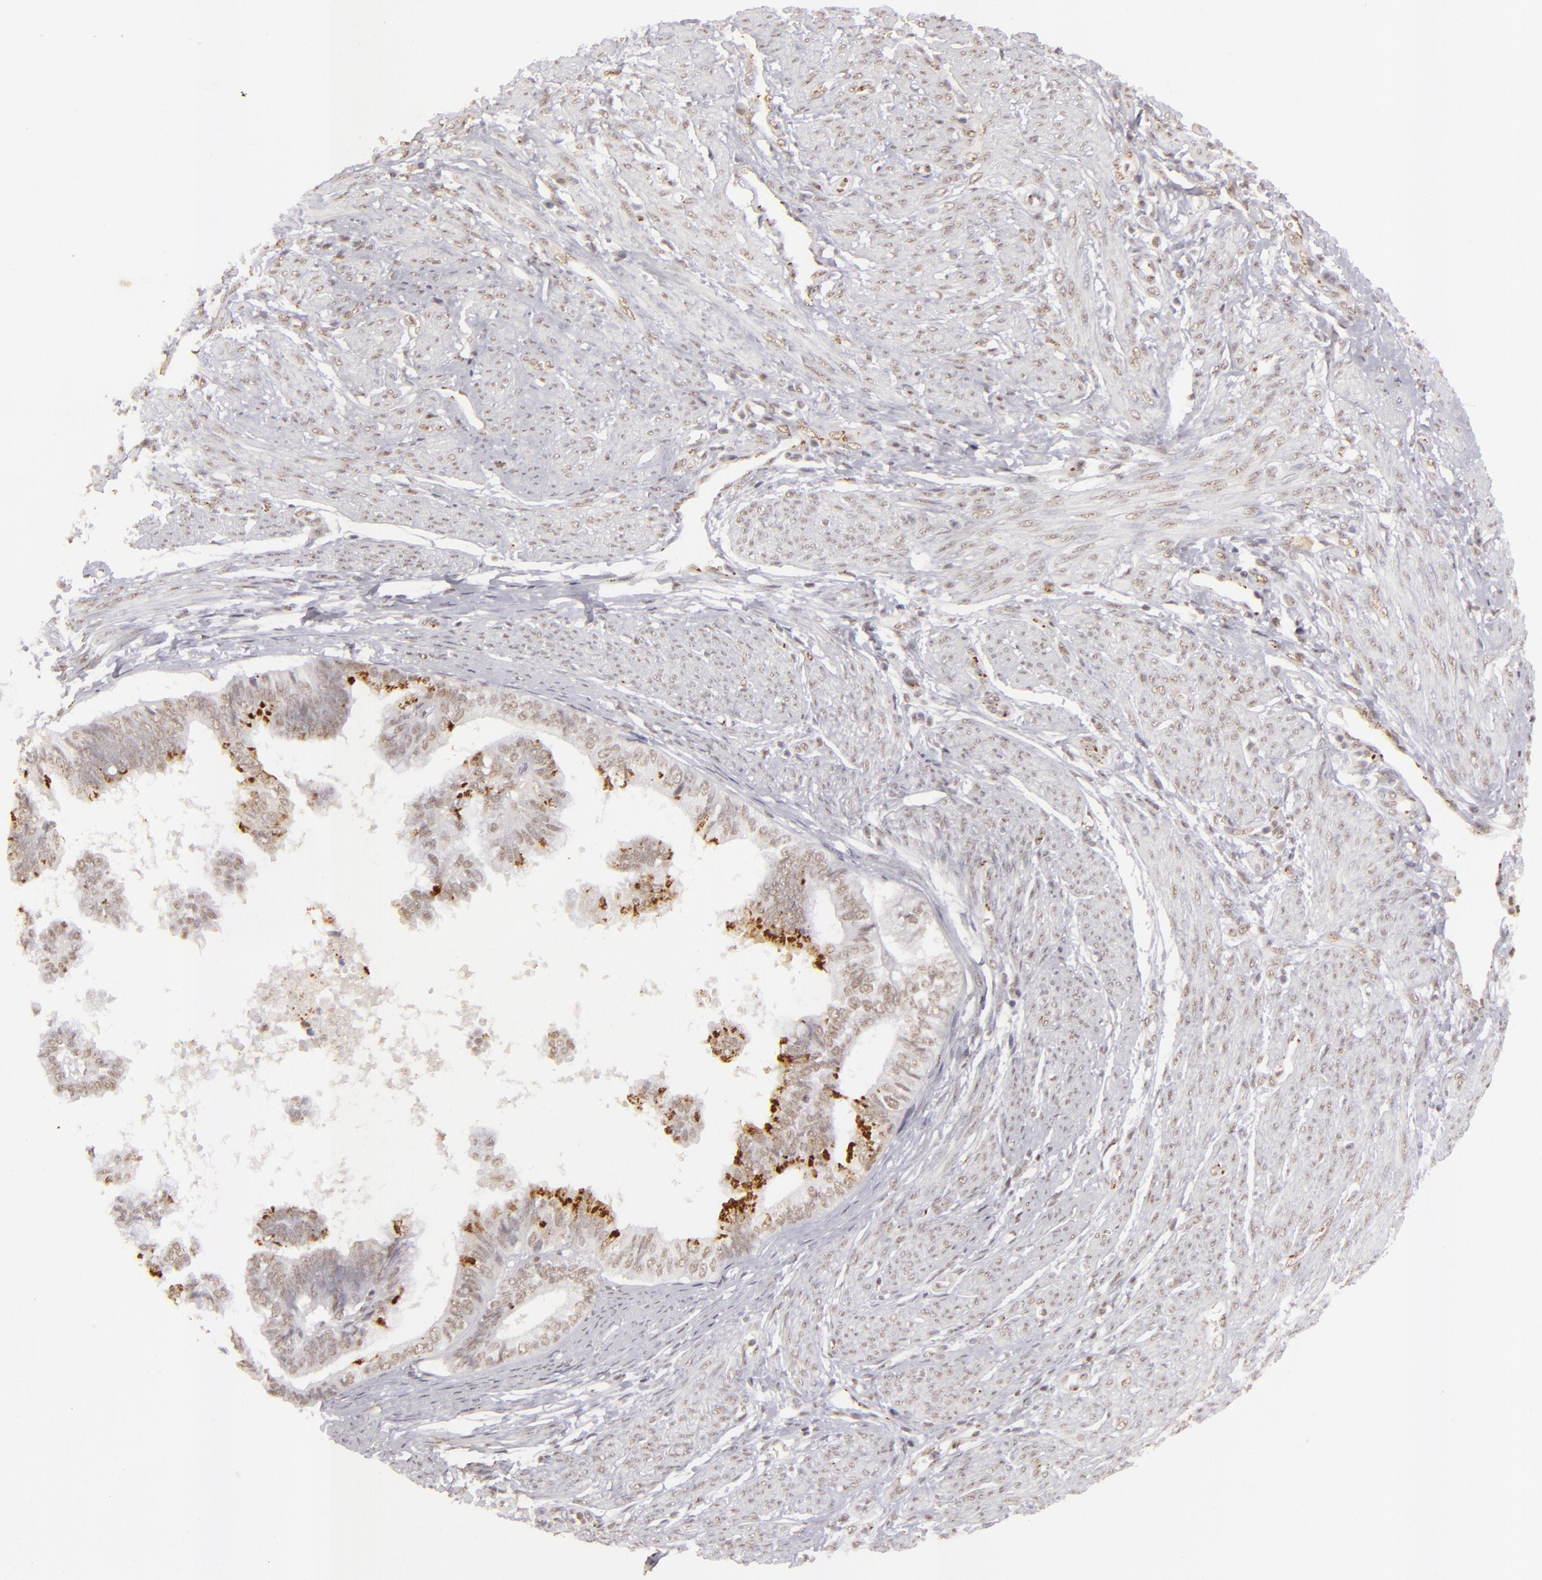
{"staining": {"intensity": "weak", "quantity": "25%-75%", "location": "cytoplasmic/membranous,nuclear"}, "tissue": "endometrial cancer", "cell_type": "Tumor cells", "image_type": "cancer", "snomed": [{"axis": "morphology", "description": "Adenocarcinoma, NOS"}, {"axis": "topography", "description": "Endometrium"}], "caption": "Immunohistochemistry (IHC) staining of endometrial cancer (adenocarcinoma), which demonstrates low levels of weak cytoplasmic/membranous and nuclear positivity in approximately 25%-75% of tumor cells indicating weak cytoplasmic/membranous and nuclear protein positivity. The staining was performed using DAB (brown) for protein detection and nuclei were counterstained in hematoxylin (blue).", "gene": "CBX3", "patient": {"sex": "female", "age": 75}}